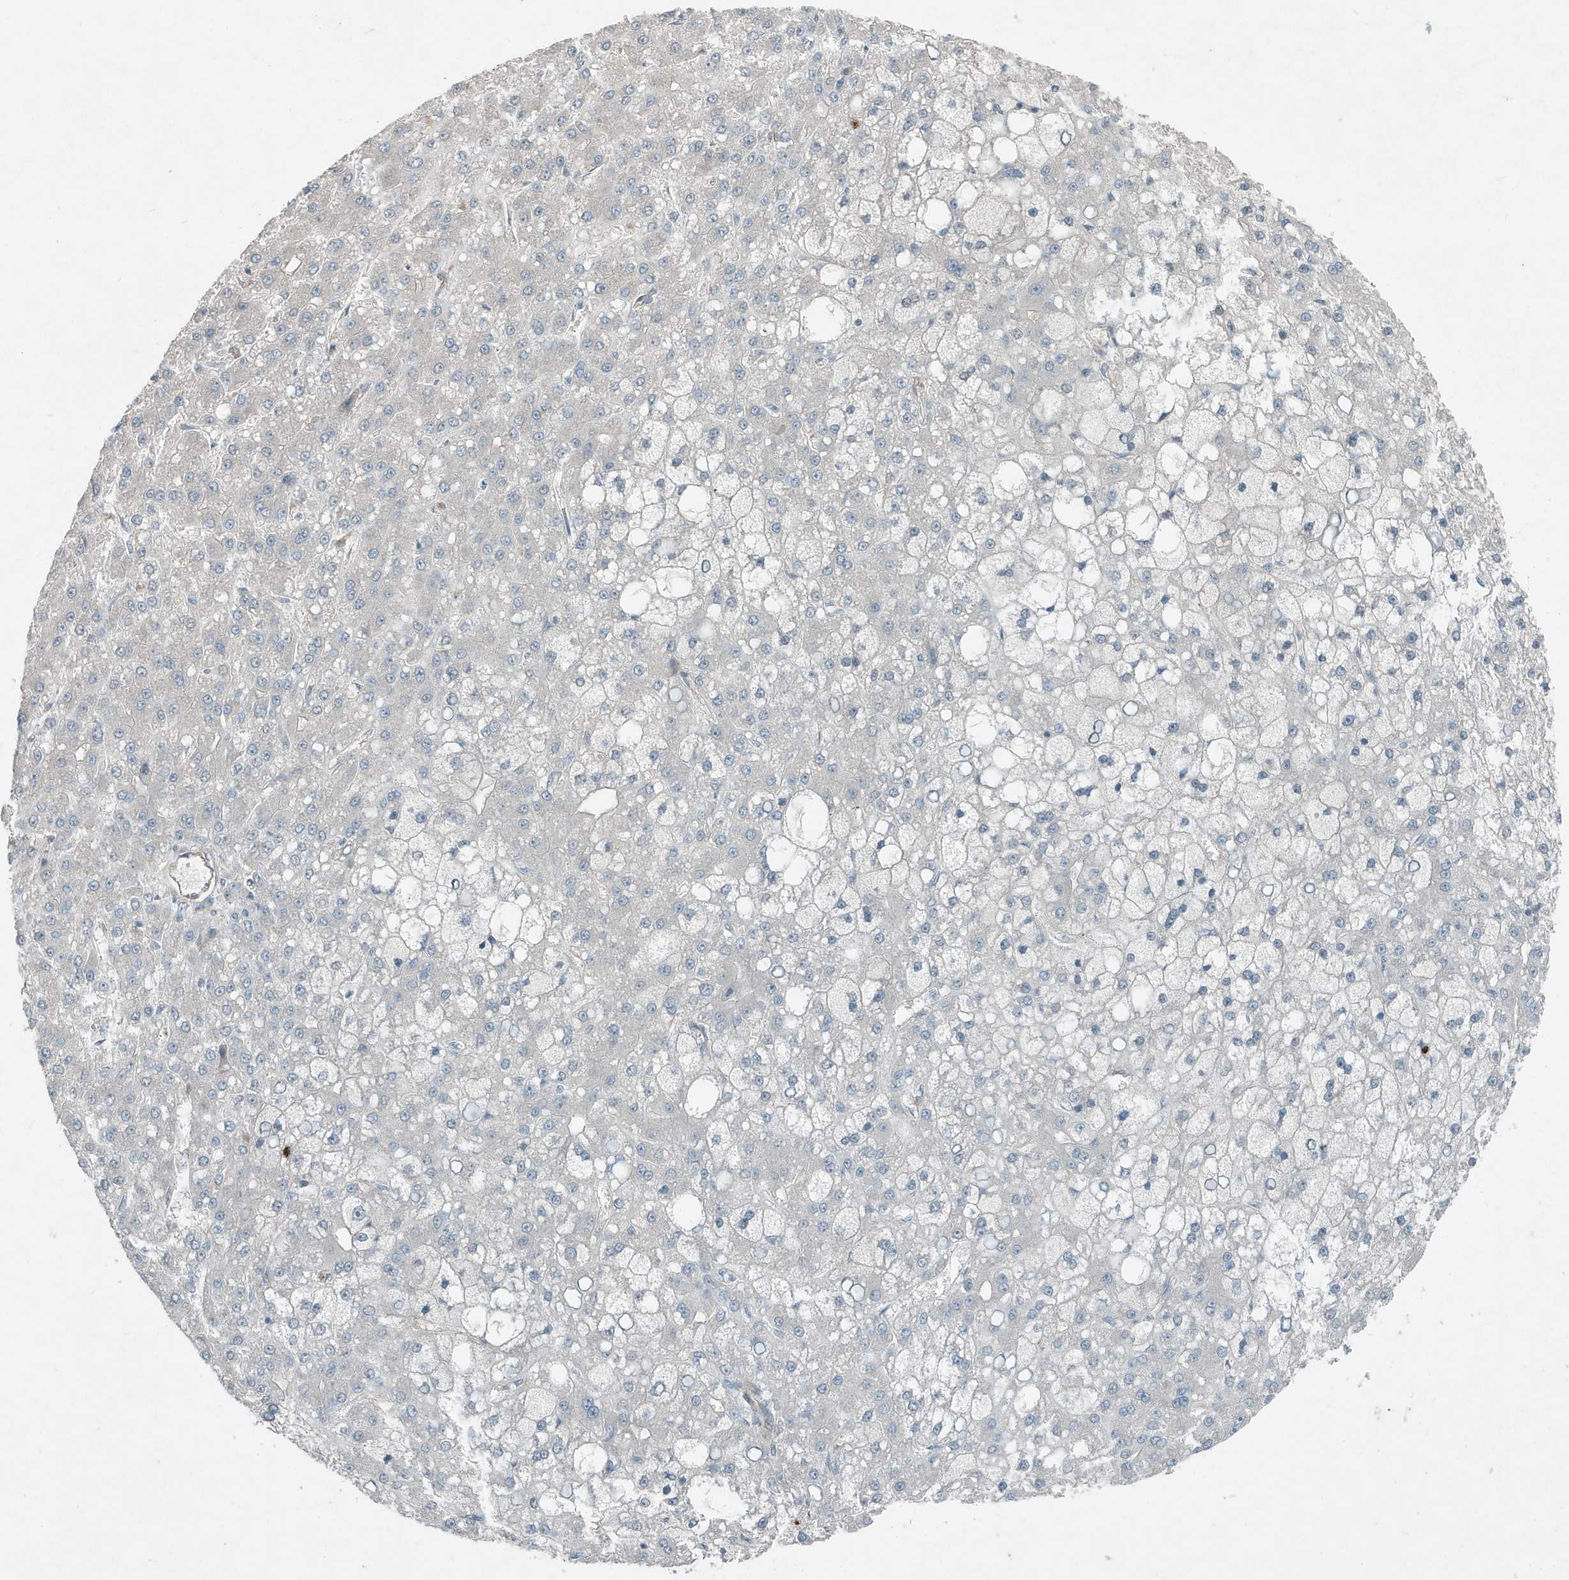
{"staining": {"intensity": "negative", "quantity": "none", "location": "none"}, "tissue": "liver cancer", "cell_type": "Tumor cells", "image_type": "cancer", "snomed": [{"axis": "morphology", "description": "Carcinoma, Hepatocellular, NOS"}, {"axis": "topography", "description": "Liver"}], "caption": "IHC of human liver cancer exhibits no positivity in tumor cells.", "gene": "DAPP1", "patient": {"sex": "male", "age": 67}}